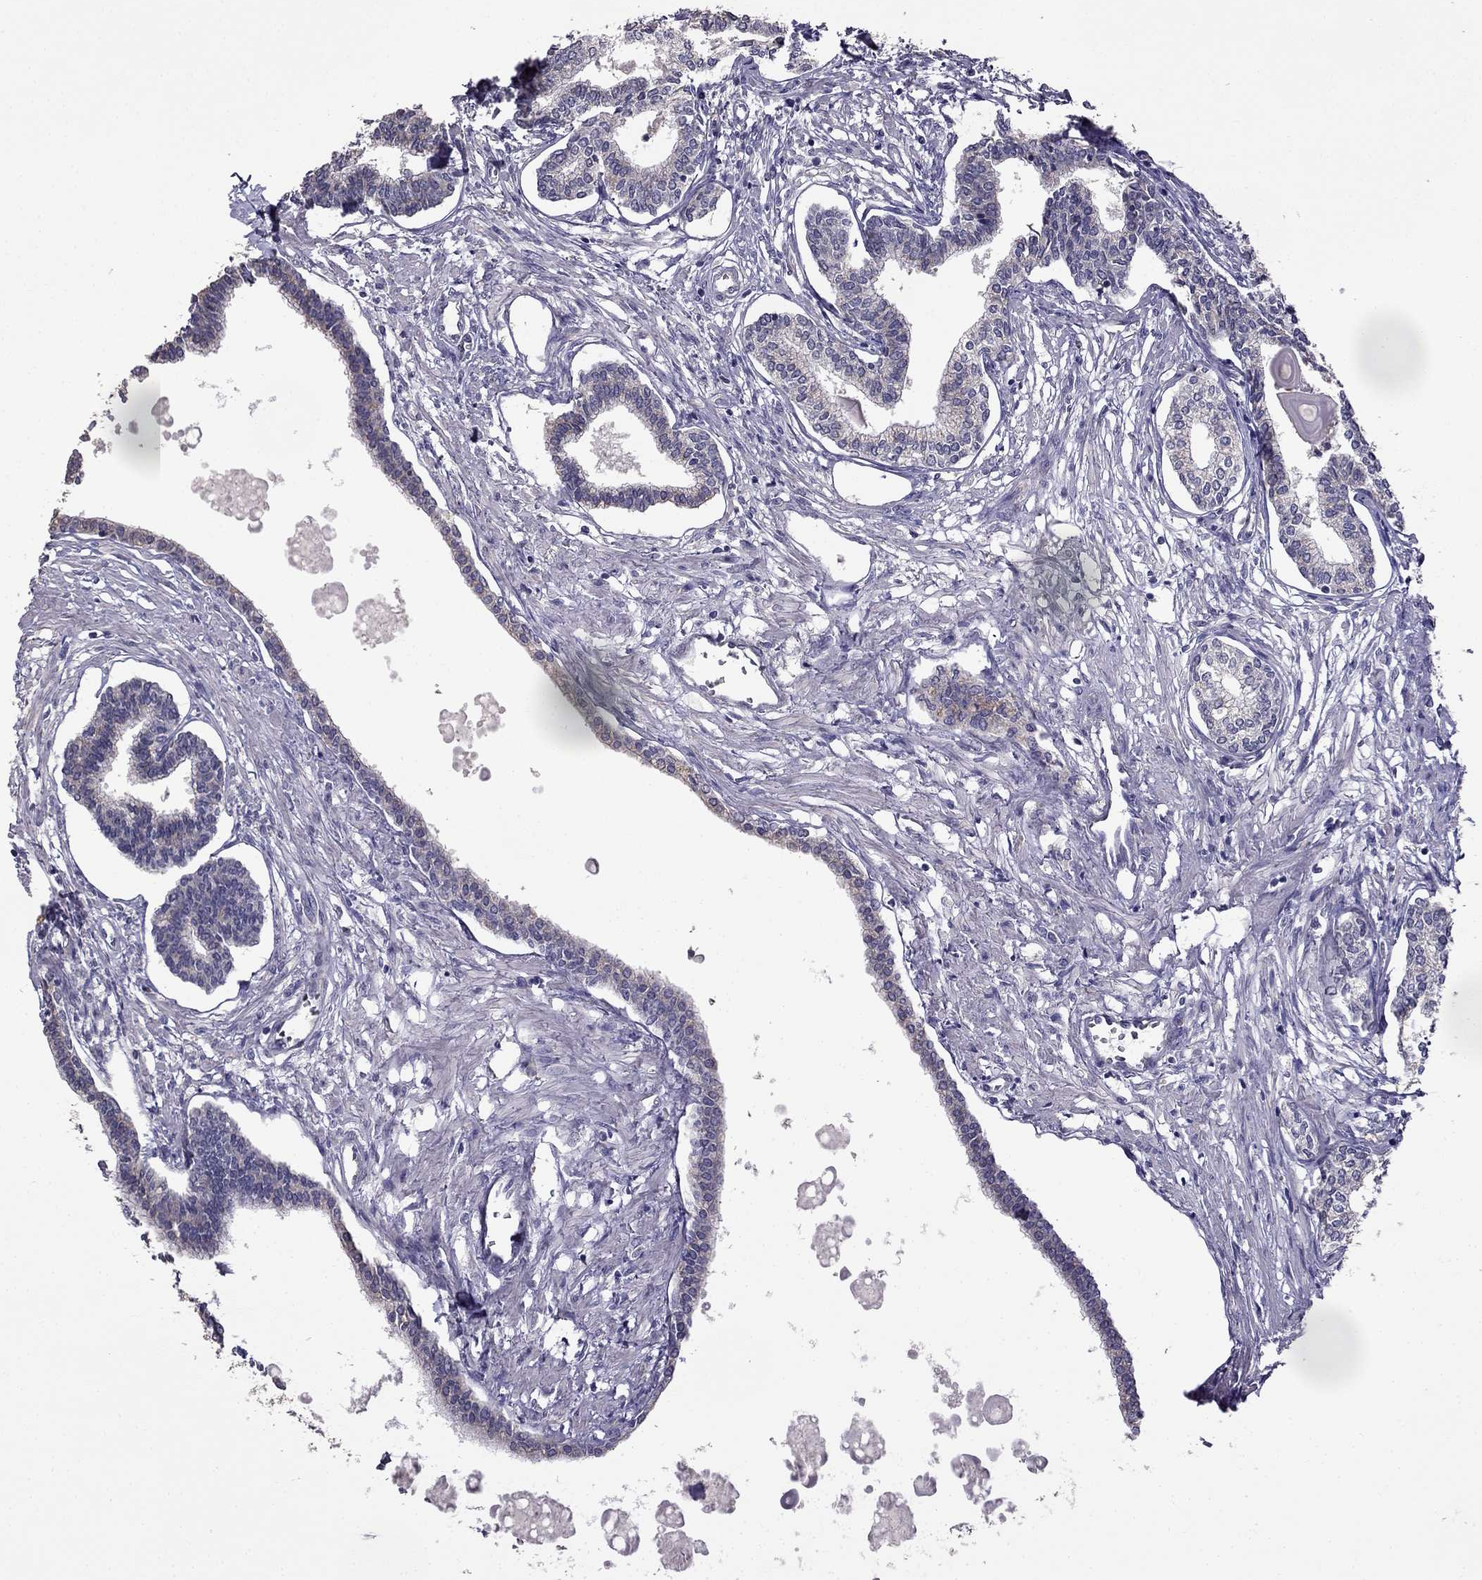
{"staining": {"intensity": "negative", "quantity": "none", "location": "none"}, "tissue": "prostate", "cell_type": "Glandular cells", "image_type": "normal", "snomed": [{"axis": "morphology", "description": "Normal tissue, NOS"}, {"axis": "topography", "description": "Prostate"}], "caption": "The micrograph shows no staining of glandular cells in benign prostate. (DAB IHC visualized using brightfield microscopy, high magnification).", "gene": "CDH9", "patient": {"sex": "male", "age": 60}}